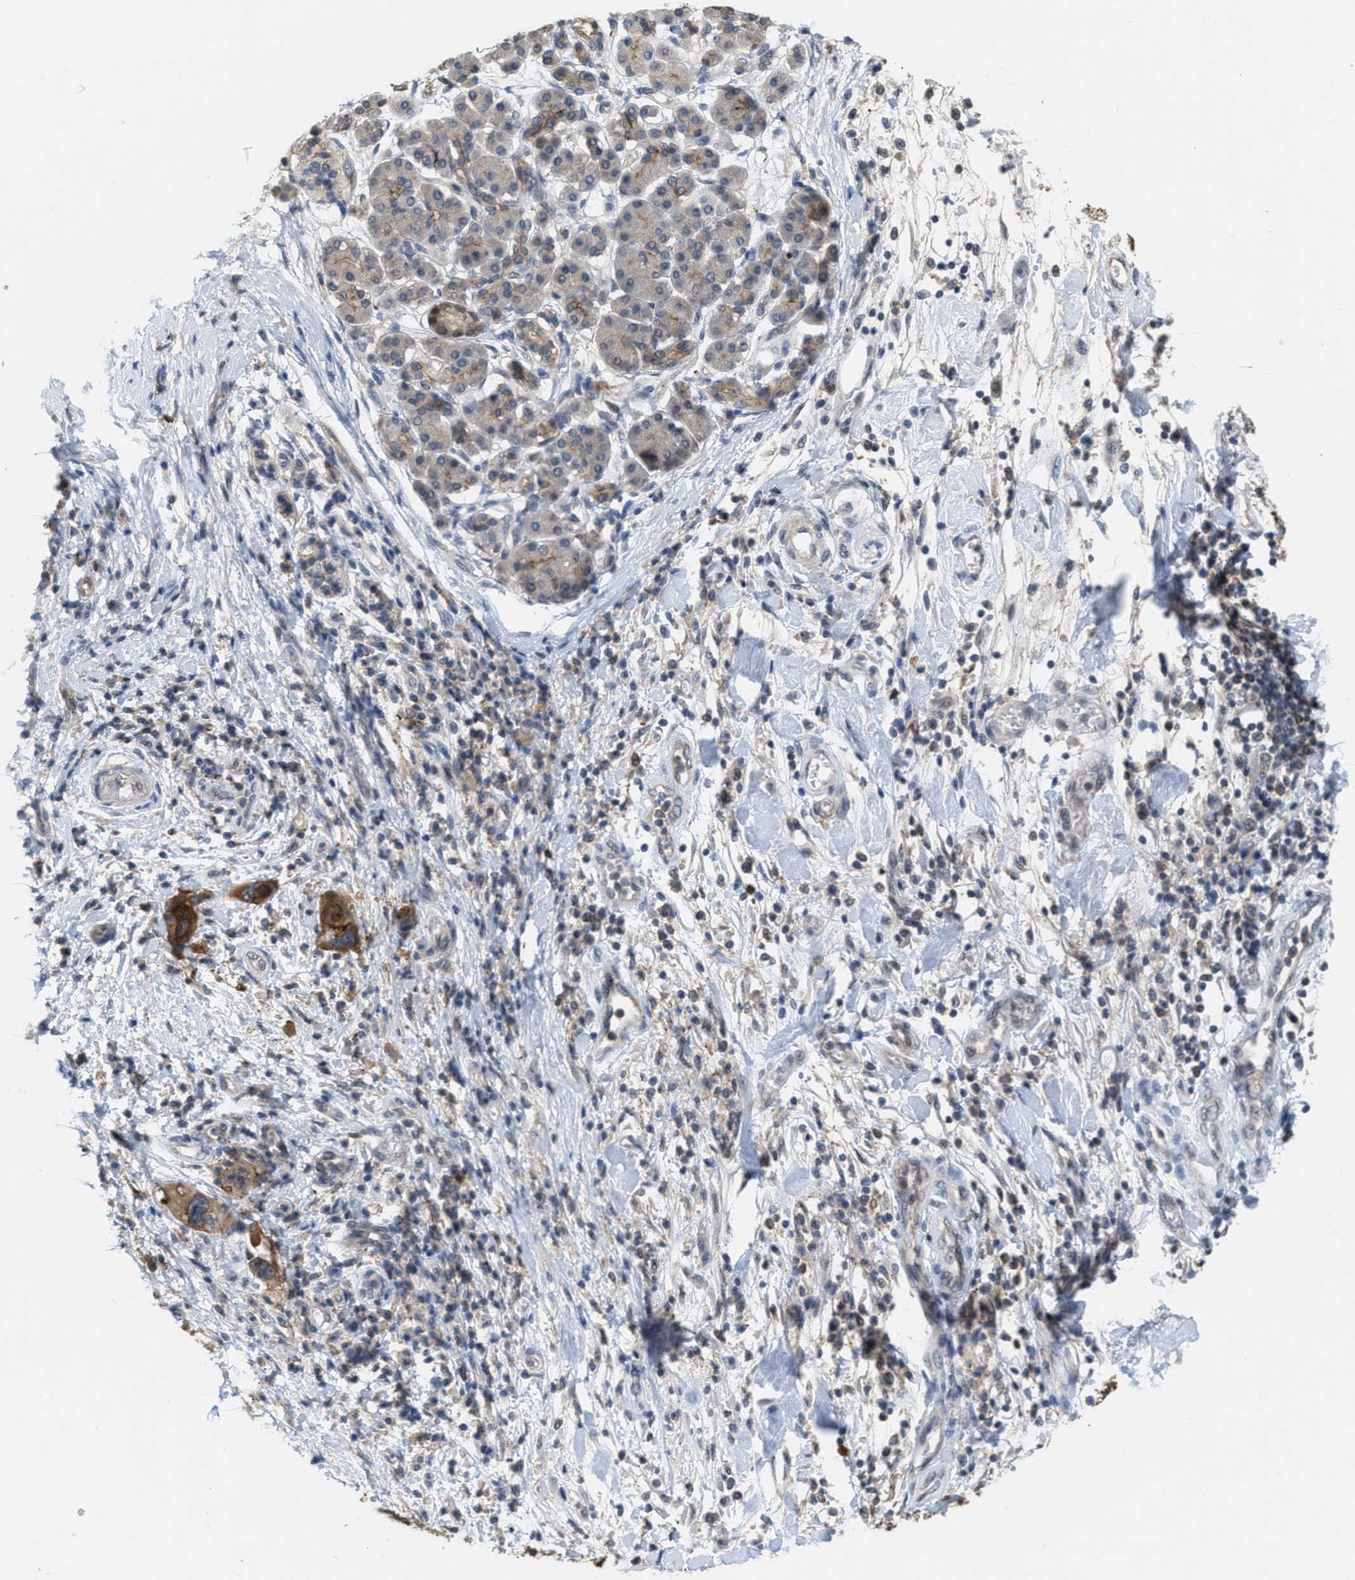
{"staining": {"intensity": "moderate", "quantity": ">75%", "location": "cytoplasmic/membranous"}, "tissue": "pancreatic cancer", "cell_type": "Tumor cells", "image_type": "cancer", "snomed": [{"axis": "morphology", "description": "Normal tissue, NOS"}, {"axis": "morphology", "description": "Adenocarcinoma, NOS"}, {"axis": "topography", "description": "Pancreas"}], "caption": "Approximately >75% of tumor cells in human pancreatic cancer (adenocarcinoma) show moderate cytoplasmic/membranous protein positivity as visualized by brown immunohistochemical staining.", "gene": "BAIAP2L1", "patient": {"sex": "female", "age": 71}}